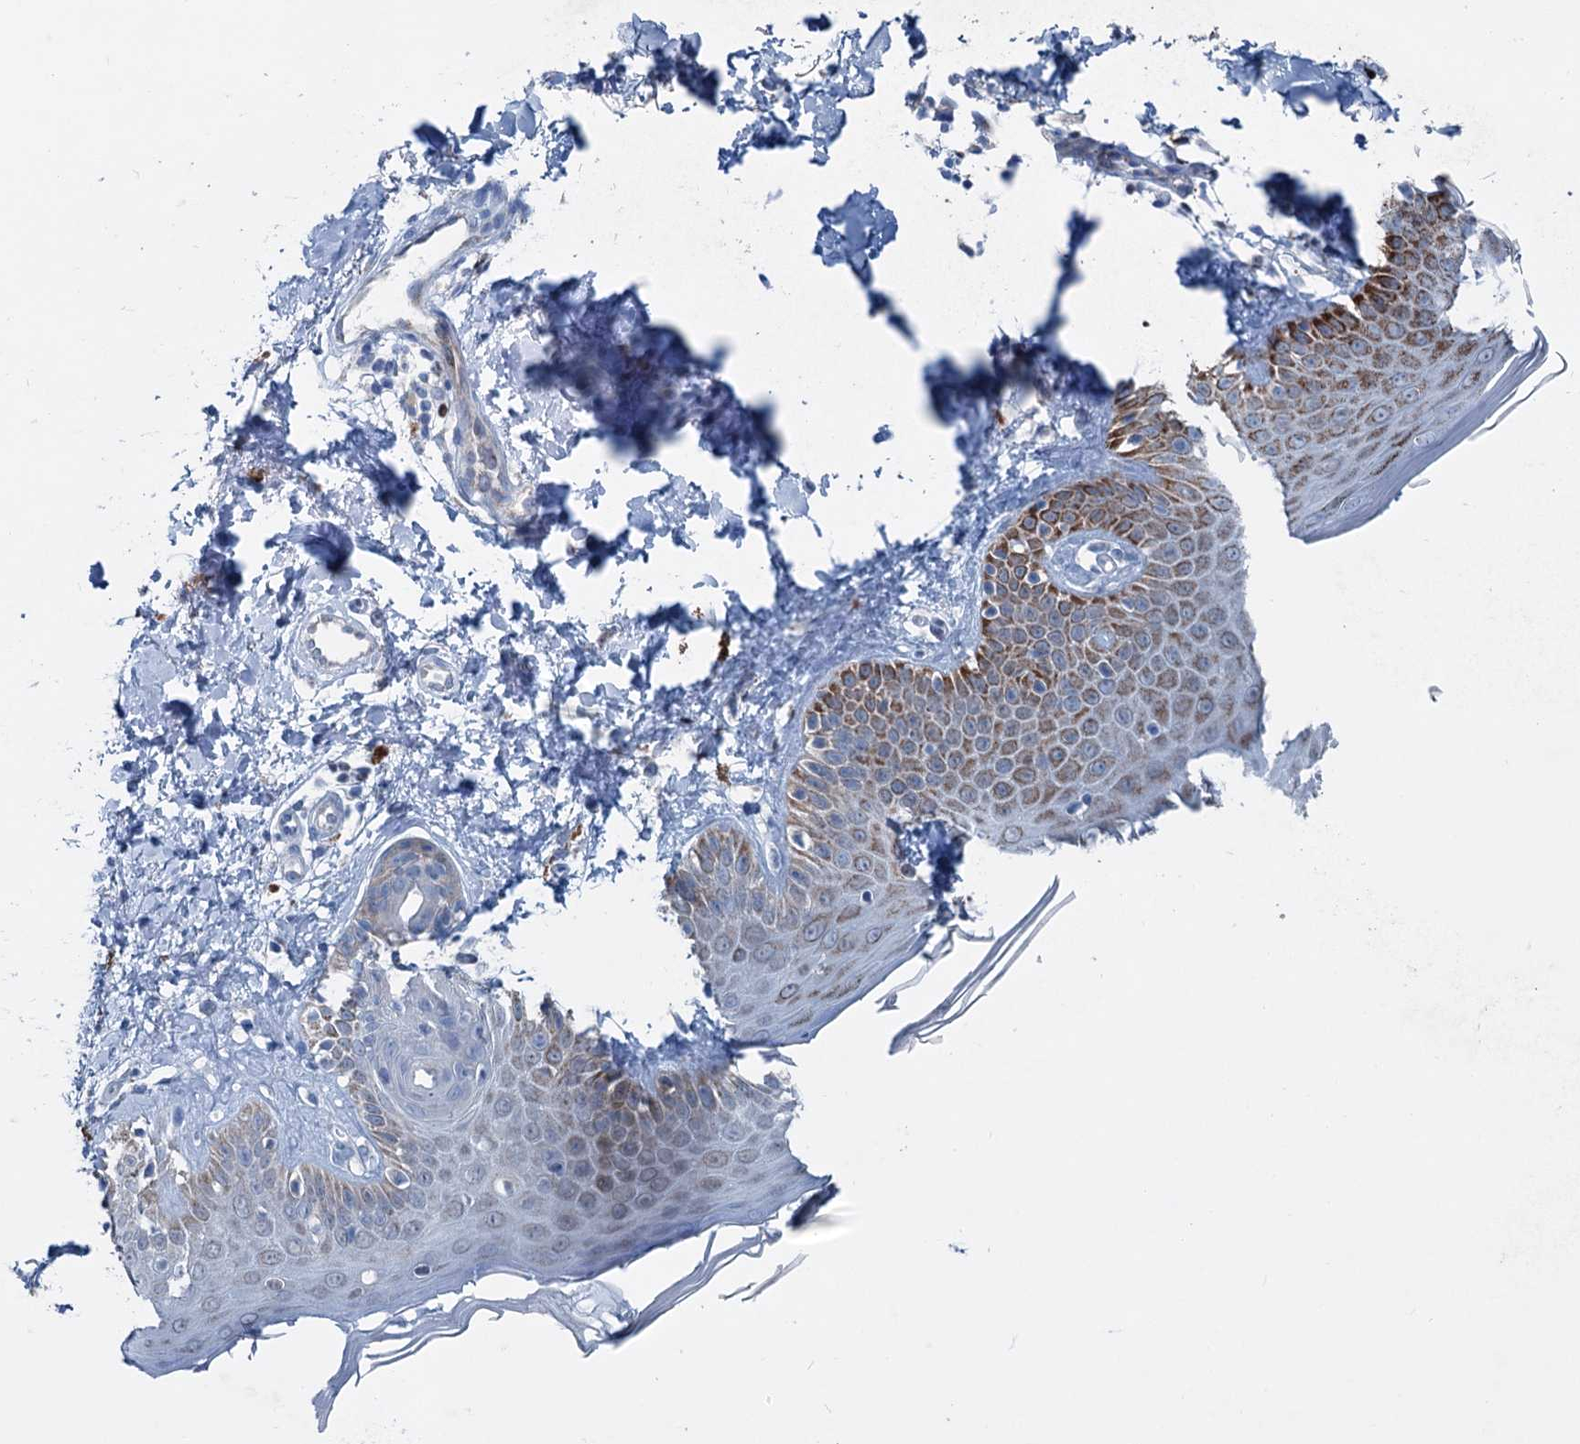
{"staining": {"intensity": "negative", "quantity": "none", "location": "none"}, "tissue": "skin", "cell_type": "Fibroblasts", "image_type": "normal", "snomed": [{"axis": "morphology", "description": "Normal tissue, NOS"}, {"axis": "topography", "description": "Skin"}], "caption": "This is a histopathology image of immunohistochemistry (IHC) staining of benign skin, which shows no positivity in fibroblasts. The staining was performed using DAB to visualize the protein expression in brown, while the nuclei were stained in blue with hematoxylin (Magnification: 20x).", "gene": "ELP4", "patient": {"sex": "male", "age": 52}}